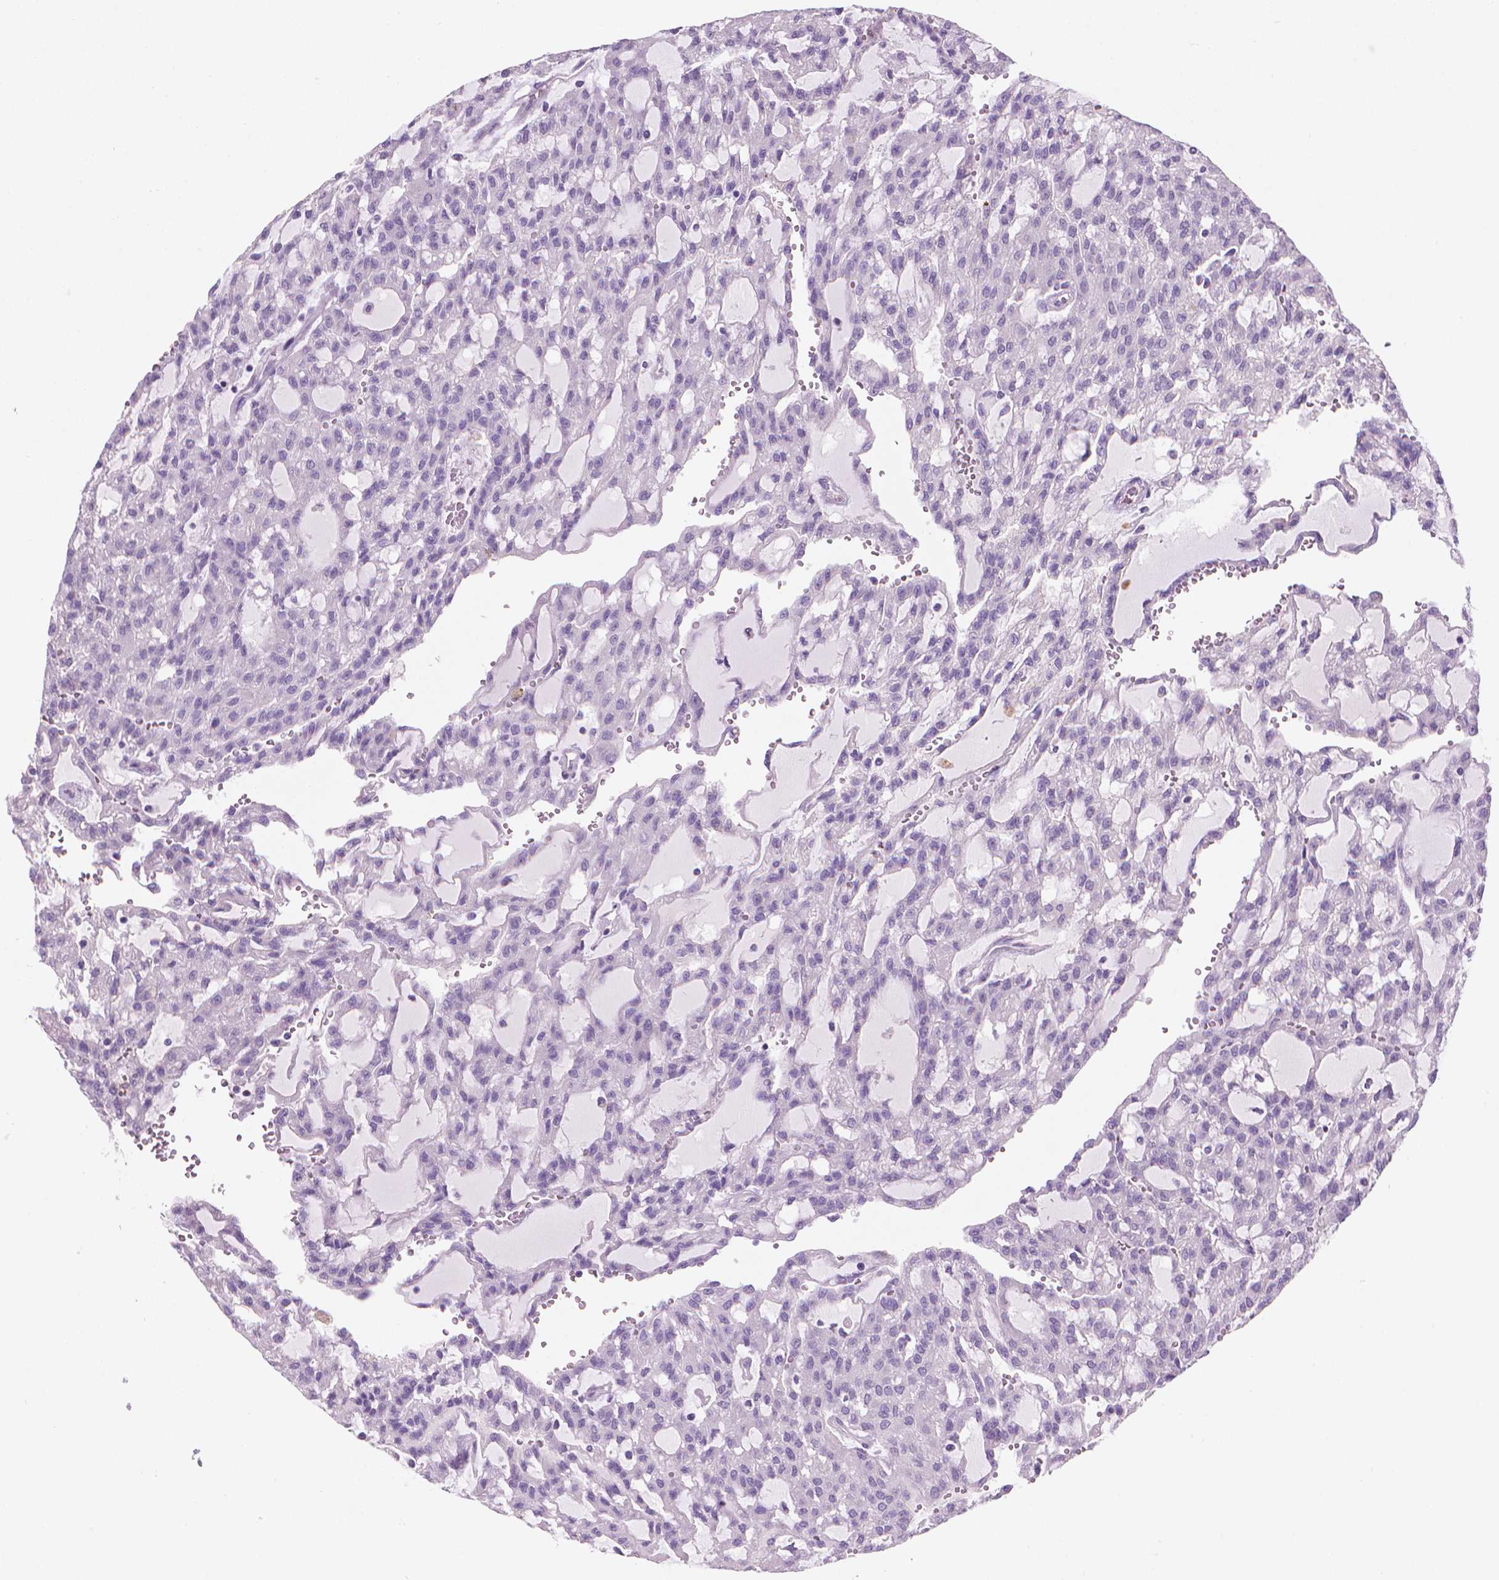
{"staining": {"intensity": "negative", "quantity": "none", "location": "none"}, "tissue": "renal cancer", "cell_type": "Tumor cells", "image_type": "cancer", "snomed": [{"axis": "morphology", "description": "Adenocarcinoma, NOS"}, {"axis": "topography", "description": "Kidney"}], "caption": "Immunohistochemistry (IHC) photomicrograph of renal cancer (adenocarcinoma) stained for a protein (brown), which demonstrates no expression in tumor cells.", "gene": "GSDMA", "patient": {"sex": "male", "age": 63}}